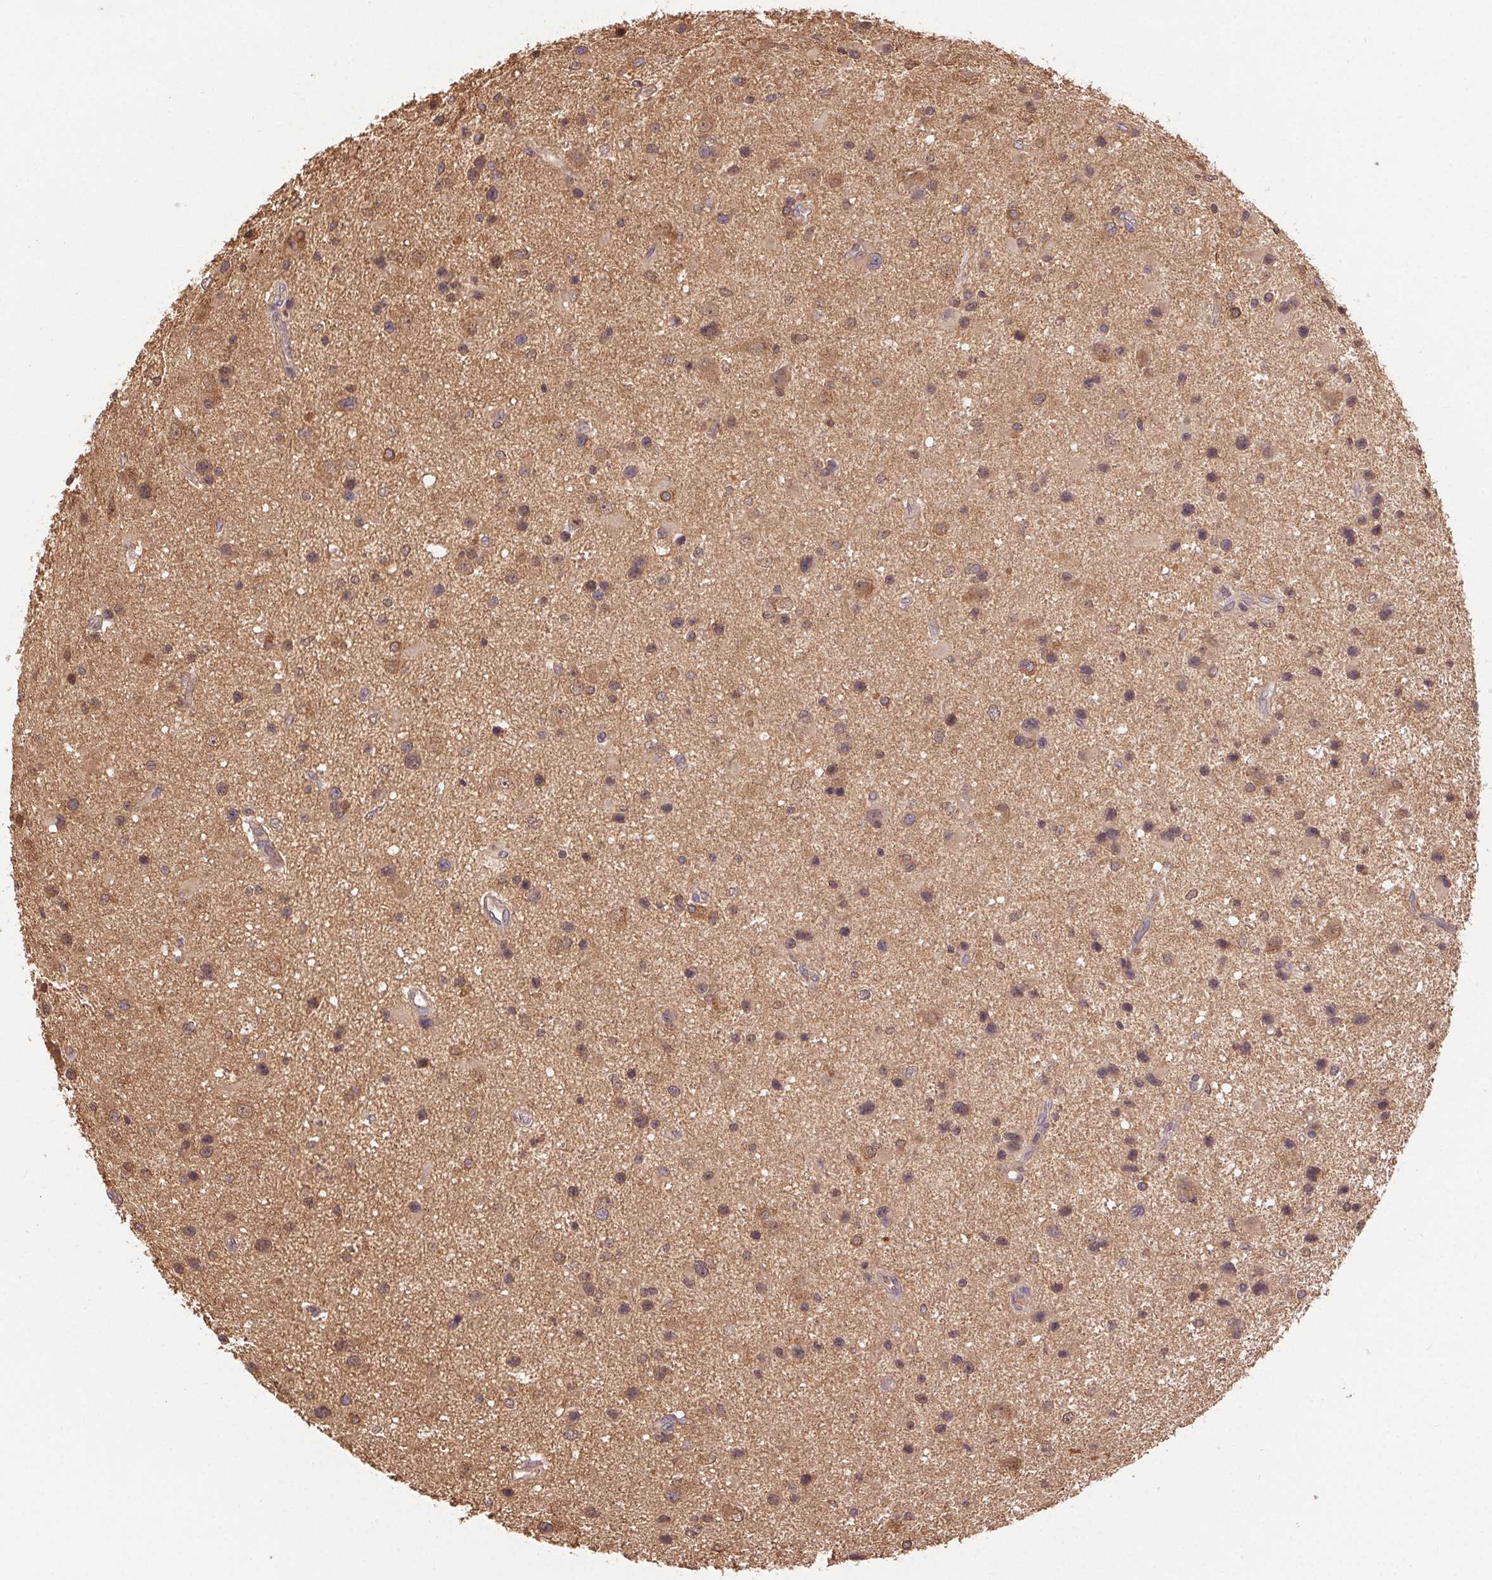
{"staining": {"intensity": "weak", "quantity": "25%-75%", "location": "cytoplasmic/membranous,nuclear"}, "tissue": "glioma", "cell_type": "Tumor cells", "image_type": "cancer", "snomed": [{"axis": "morphology", "description": "Glioma, malignant, Low grade"}, {"axis": "topography", "description": "Brain"}], "caption": "Human low-grade glioma (malignant) stained with a brown dye reveals weak cytoplasmic/membranous and nuclear positive expression in approximately 25%-75% of tumor cells.", "gene": "GDI2", "patient": {"sex": "female", "age": 32}}